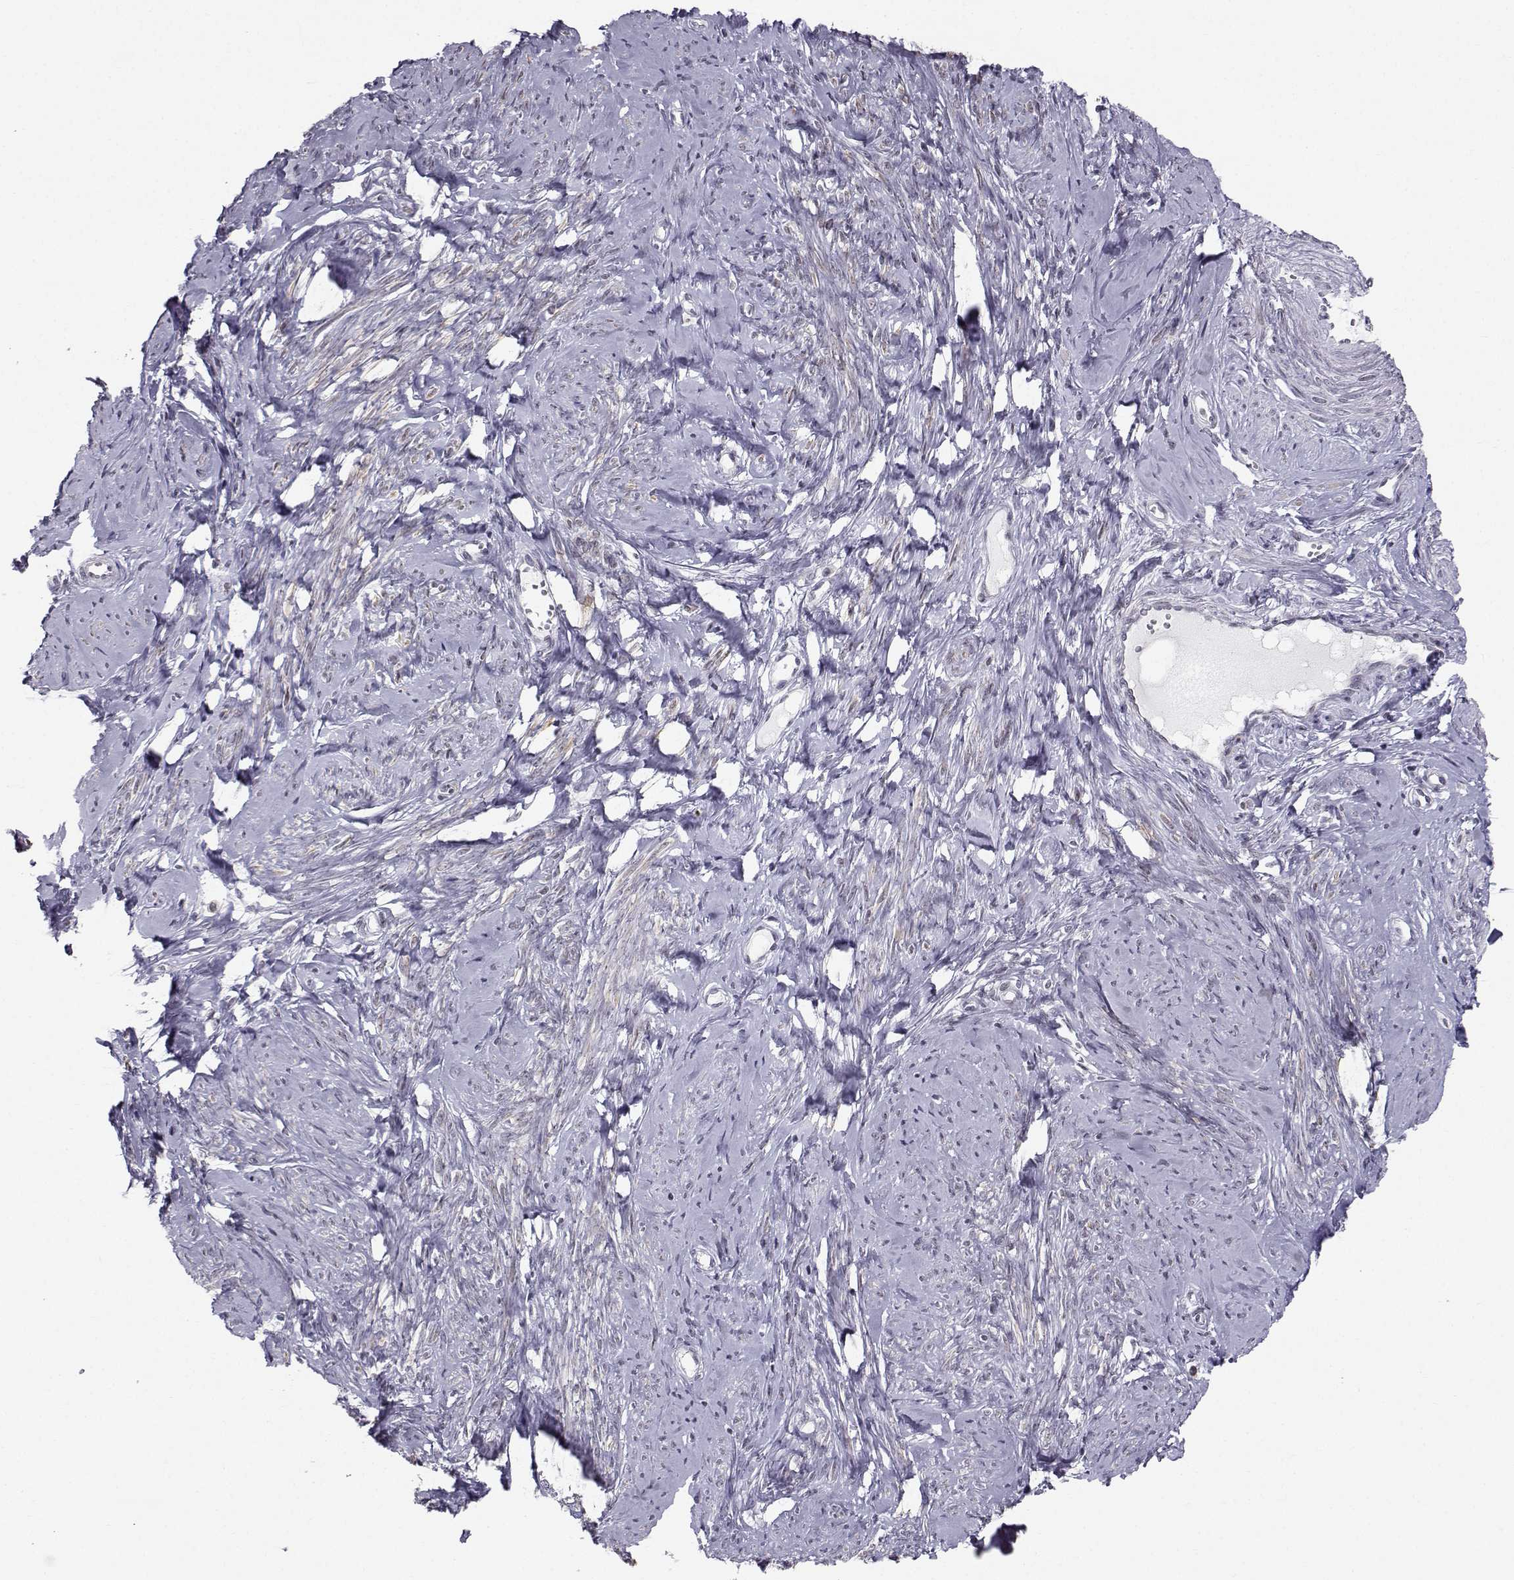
{"staining": {"intensity": "negative", "quantity": "none", "location": "none"}, "tissue": "smooth muscle", "cell_type": "Smooth muscle cells", "image_type": "normal", "snomed": [{"axis": "morphology", "description": "Normal tissue, NOS"}, {"axis": "topography", "description": "Smooth muscle"}], "caption": "Immunohistochemistry (IHC) histopathology image of unremarkable smooth muscle: smooth muscle stained with DAB demonstrates no significant protein expression in smooth muscle cells. (DAB immunohistochemistry, high magnification).", "gene": "MARCHF4", "patient": {"sex": "female", "age": 48}}